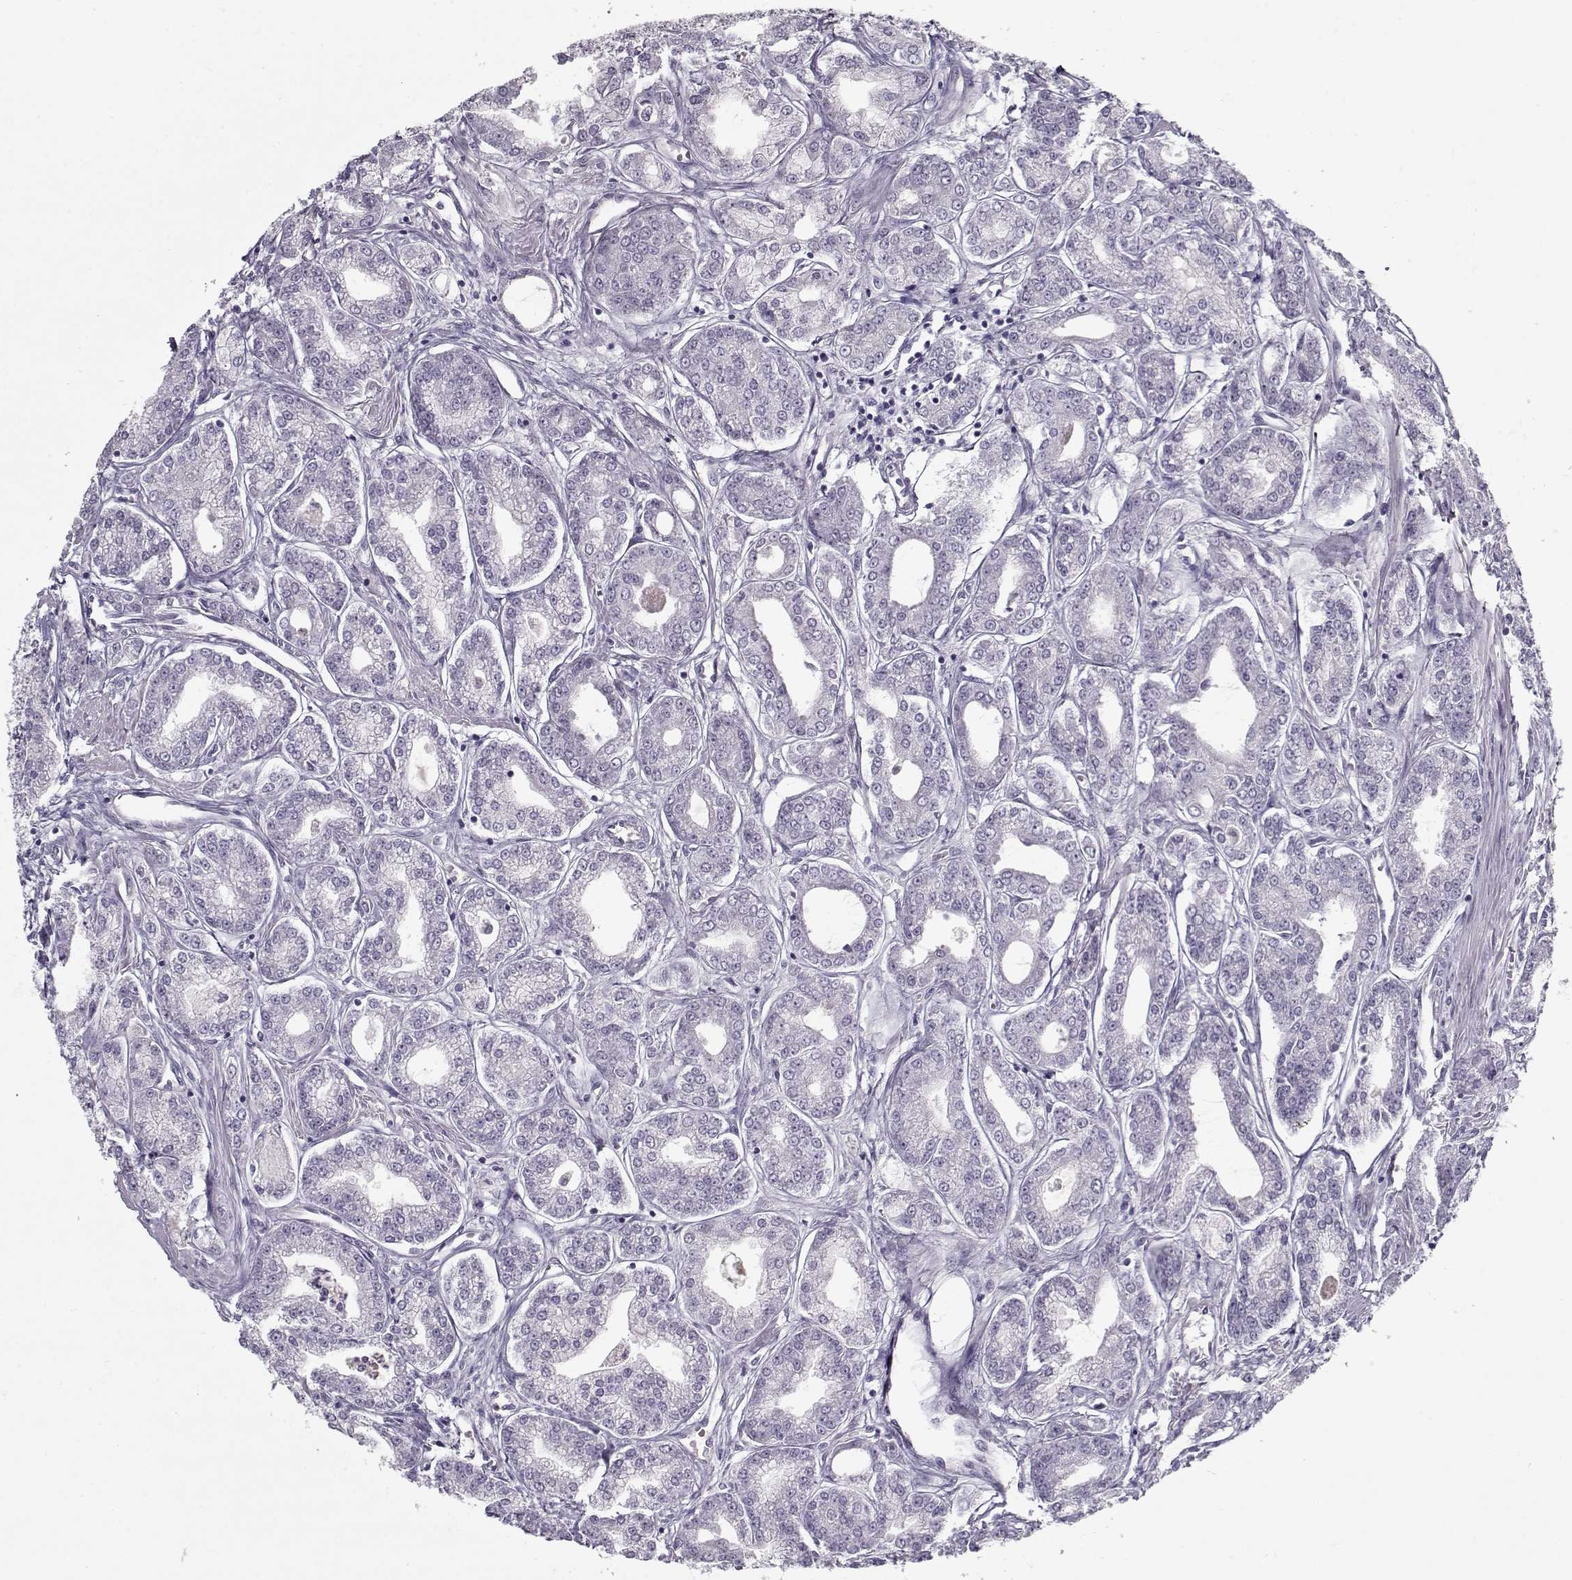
{"staining": {"intensity": "negative", "quantity": "none", "location": "none"}, "tissue": "prostate cancer", "cell_type": "Tumor cells", "image_type": "cancer", "snomed": [{"axis": "morphology", "description": "Adenocarcinoma, NOS"}, {"axis": "topography", "description": "Prostate"}], "caption": "This is an immunohistochemistry micrograph of prostate adenocarcinoma. There is no staining in tumor cells.", "gene": "CCDC136", "patient": {"sex": "male", "age": 71}}